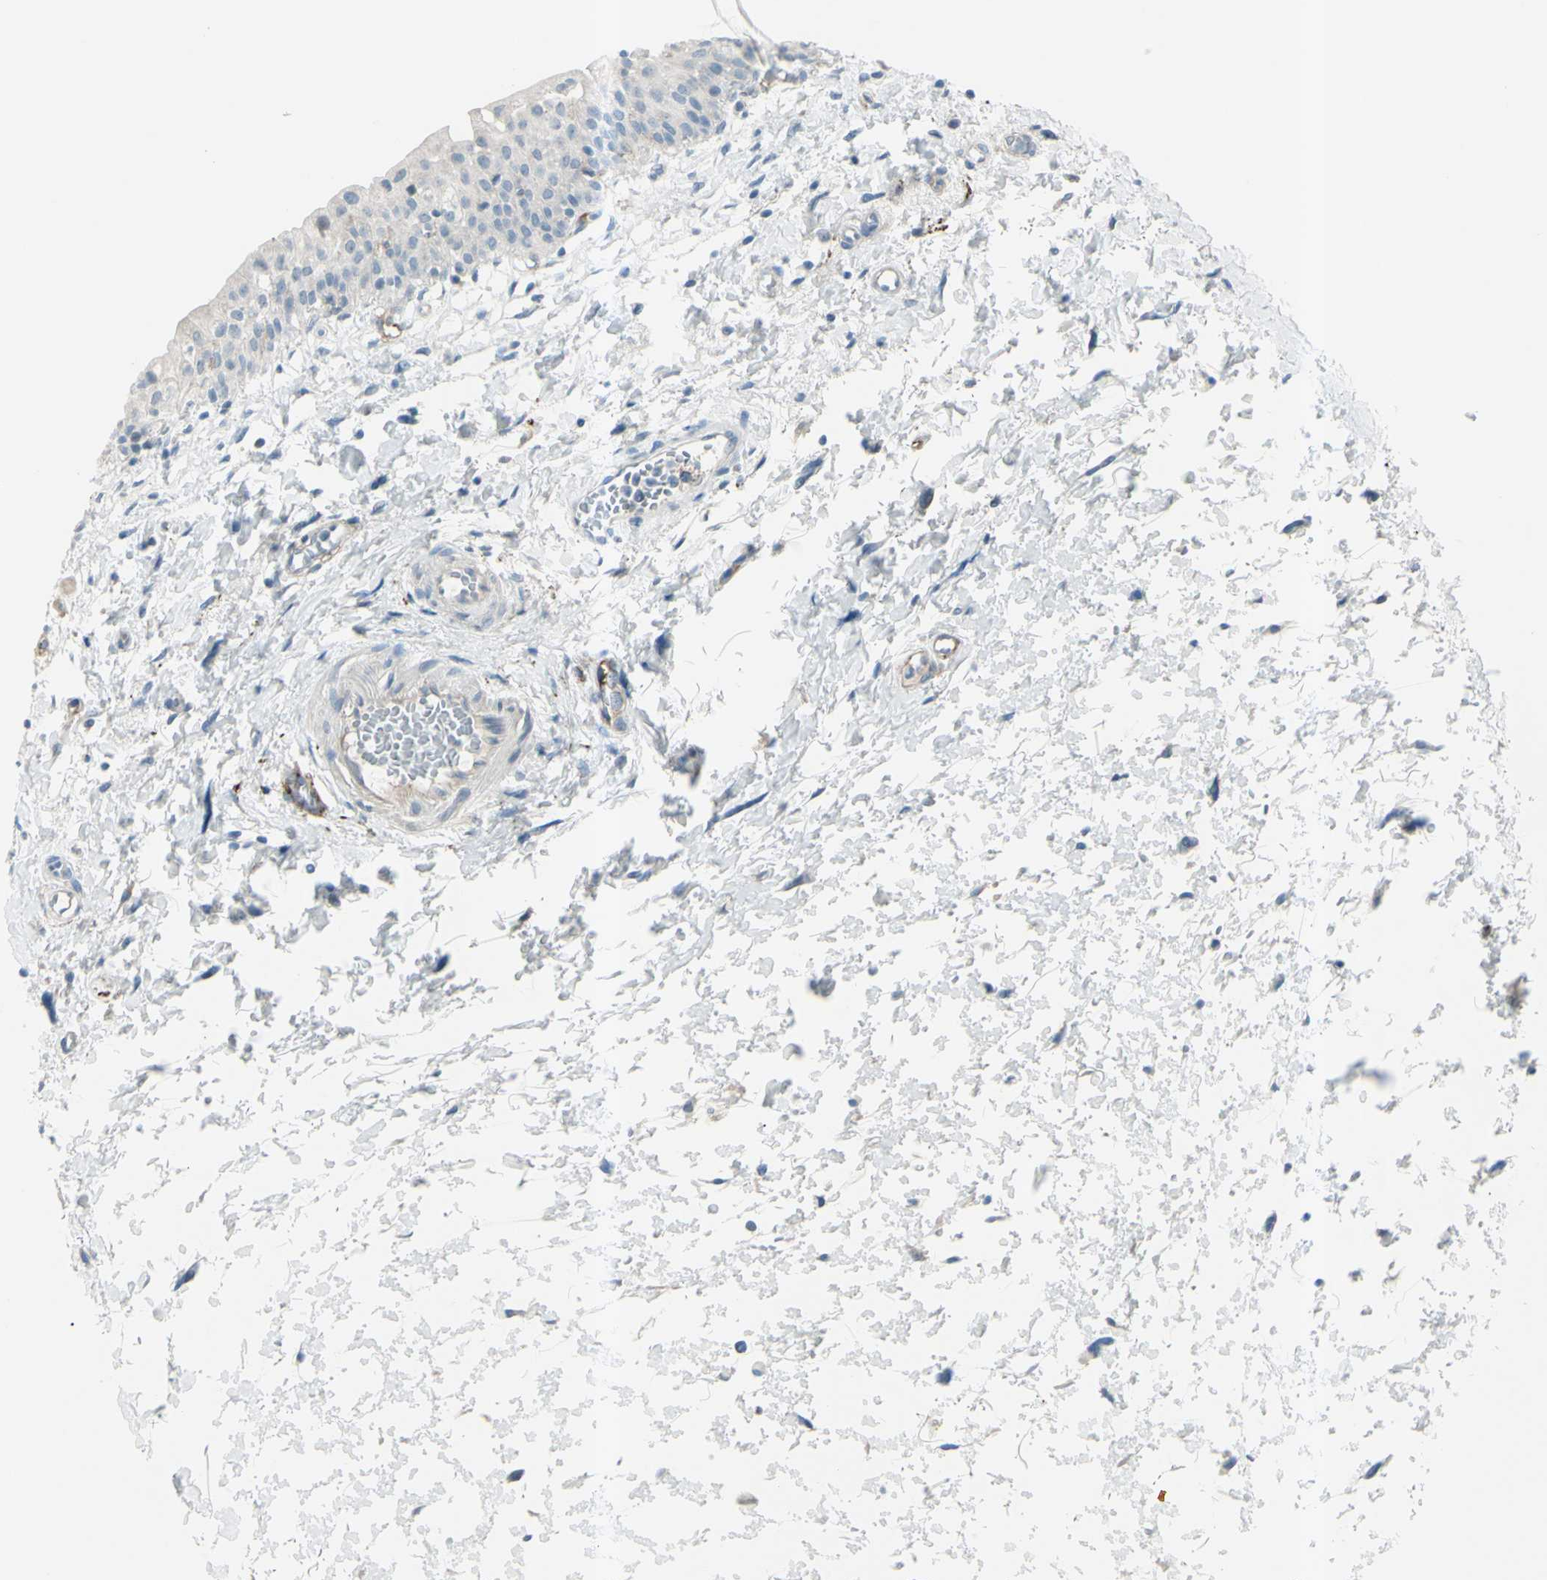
{"staining": {"intensity": "negative", "quantity": "none", "location": "none"}, "tissue": "urinary bladder", "cell_type": "Urothelial cells", "image_type": "normal", "snomed": [{"axis": "morphology", "description": "Normal tissue, NOS"}, {"axis": "topography", "description": "Urinary bladder"}], "caption": "Immunohistochemical staining of unremarkable urinary bladder demonstrates no significant staining in urothelial cells. The staining is performed using DAB (3,3'-diaminobenzidine) brown chromogen with nuclei counter-stained in using hematoxylin.", "gene": "GPR34", "patient": {"sex": "male", "age": 55}}